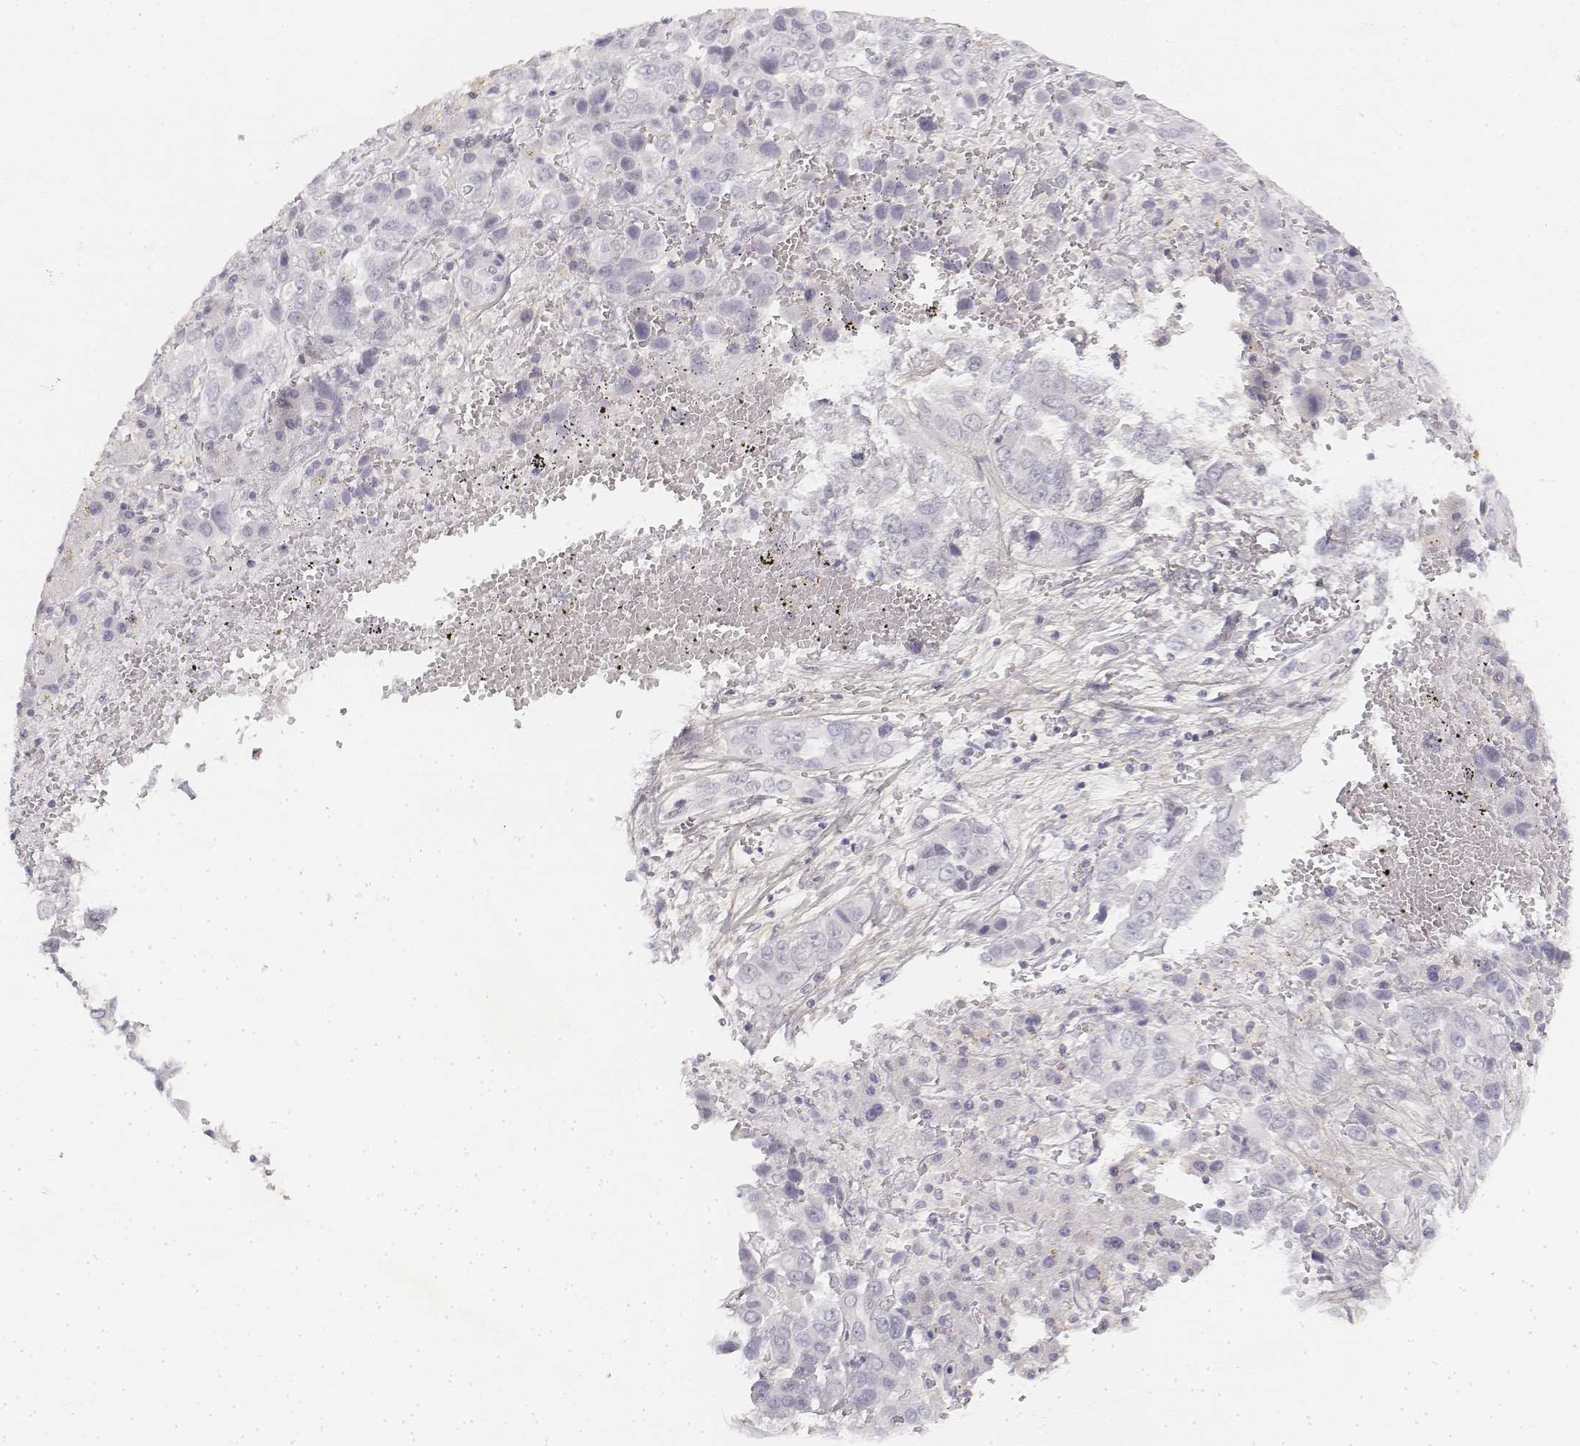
{"staining": {"intensity": "negative", "quantity": "none", "location": "none"}, "tissue": "liver cancer", "cell_type": "Tumor cells", "image_type": "cancer", "snomed": [{"axis": "morphology", "description": "Cholangiocarcinoma"}, {"axis": "topography", "description": "Liver"}], "caption": "Tumor cells show no significant protein expression in cholangiocarcinoma (liver).", "gene": "KRT84", "patient": {"sex": "female", "age": 52}}